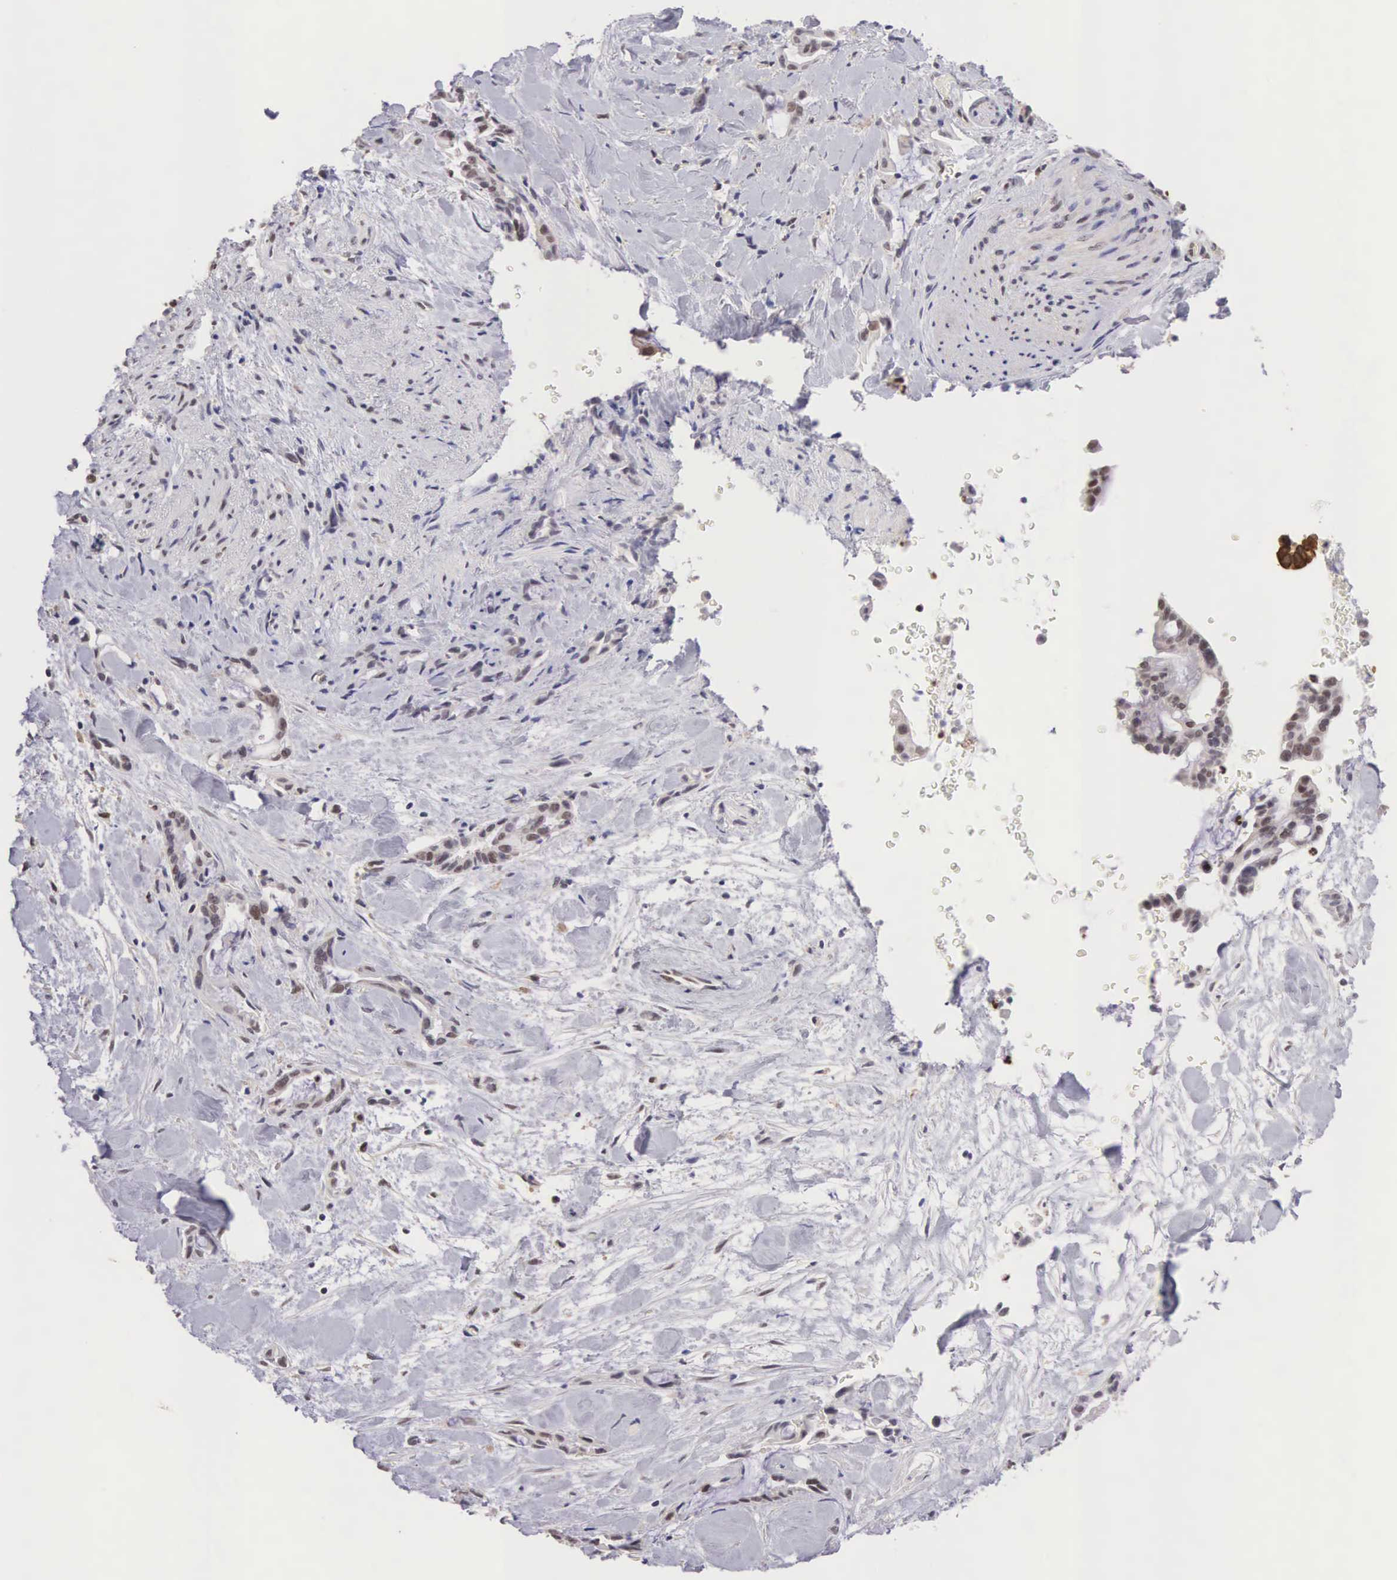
{"staining": {"intensity": "weak", "quantity": "<25%", "location": "cytoplasmic/membranous,nuclear"}, "tissue": "pancreatic cancer", "cell_type": "Tumor cells", "image_type": "cancer", "snomed": [{"axis": "morphology", "description": "Adenocarcinoma, NOS"}, {"axis": "topography", "description": "Pancreas"}], "caption": "Image shows no significant protein positivity in tumor cells of pancreatic cancer.", "gene": "GRK3", "patient": {"sex": "female", "age": 70}}